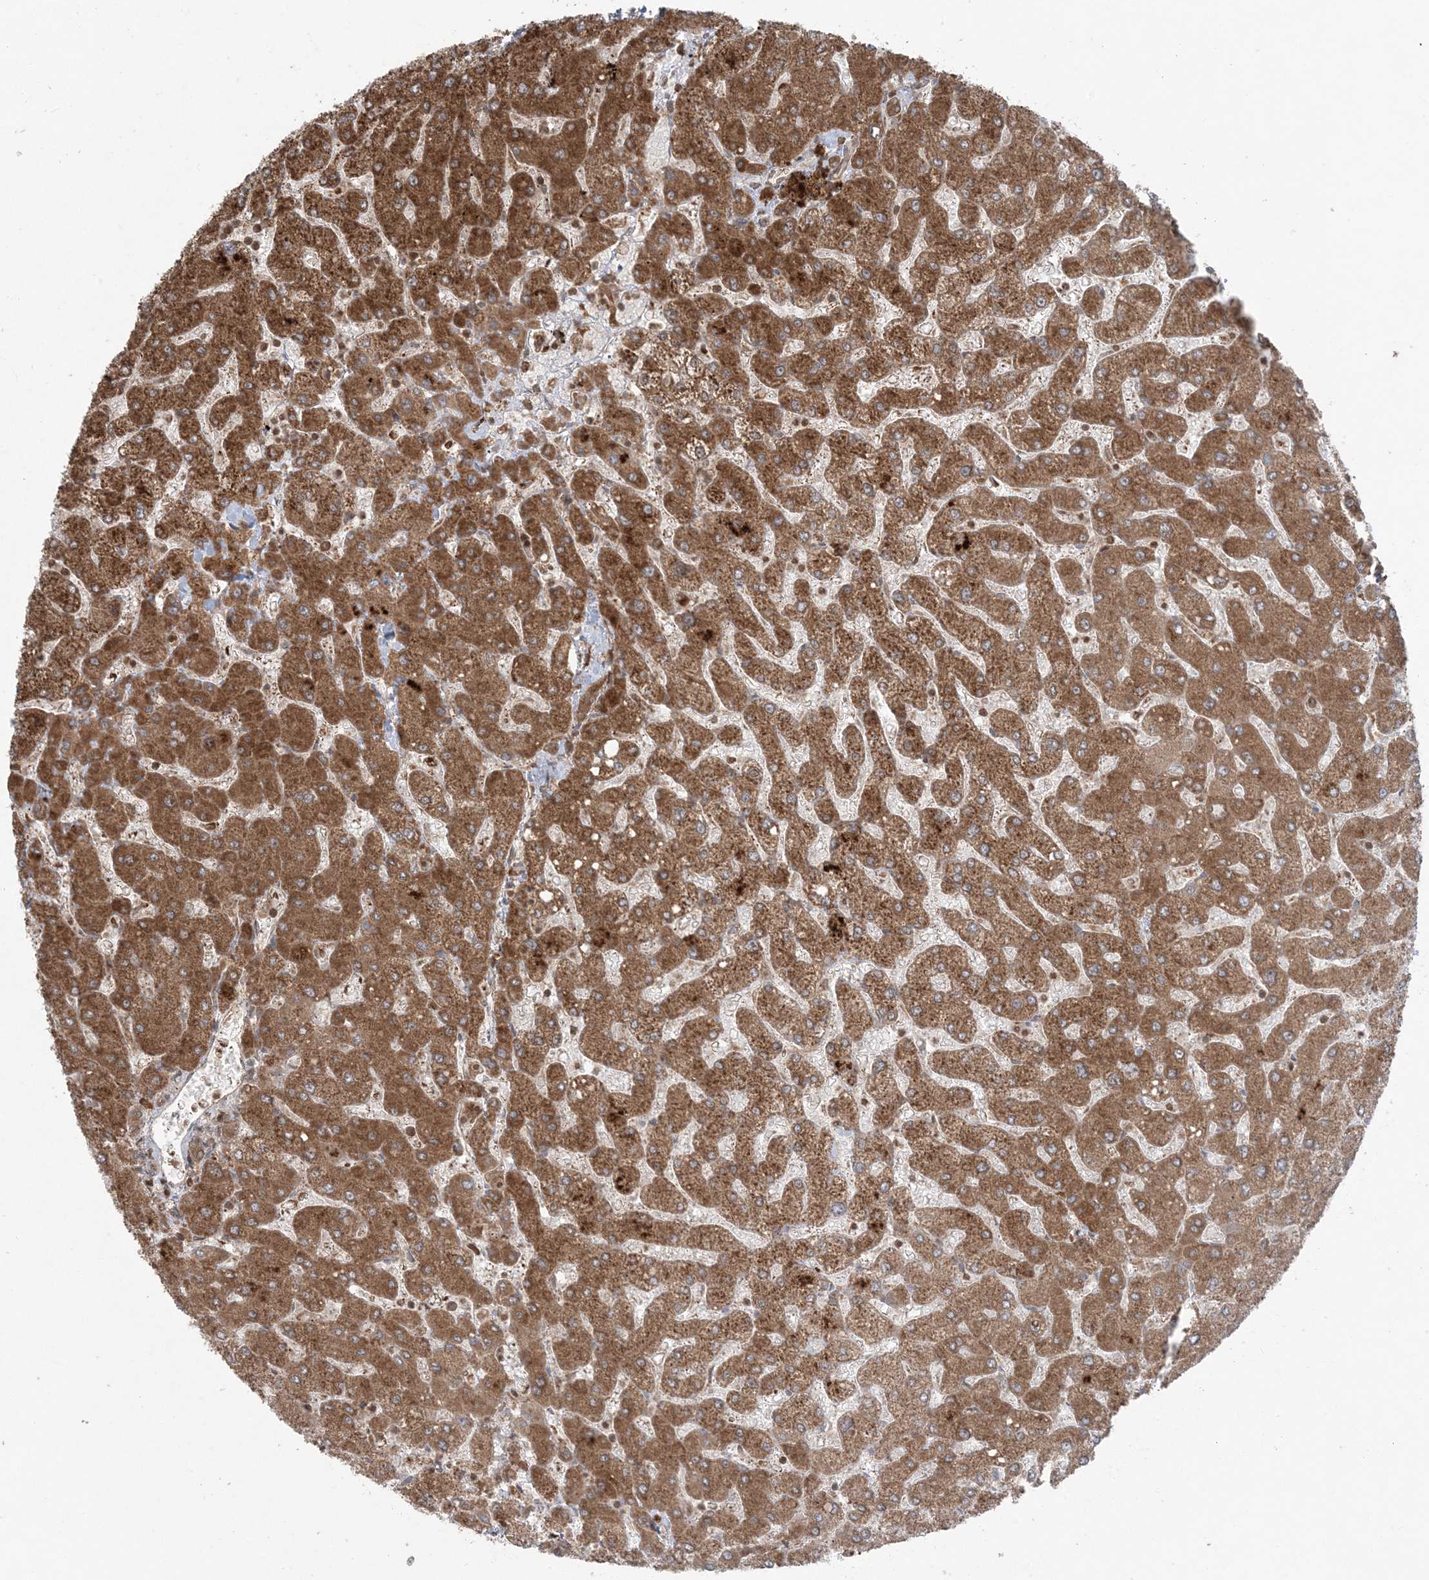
{"staining": {"intensity": "moderate", "quantity": ">75%", "location": "cytoplasmic/membranous"}, "tissue": "liver", "cell_type": "Cholangiocytes", "image_type": "normal", "snomed": [{"axis": "morphology", "description": "Normal tissue, NOS"}, {"axis": "topography", "description": "Liver"}], "caption": "A histopathology image showing moderate cytoplasmic/membranous staining in about >75% of cholangiocytes in benign liver, as visualized by brown immunohistochemical staining.", "gene": "DDX19B", "patient": {"sex": "male", "age": 55}}